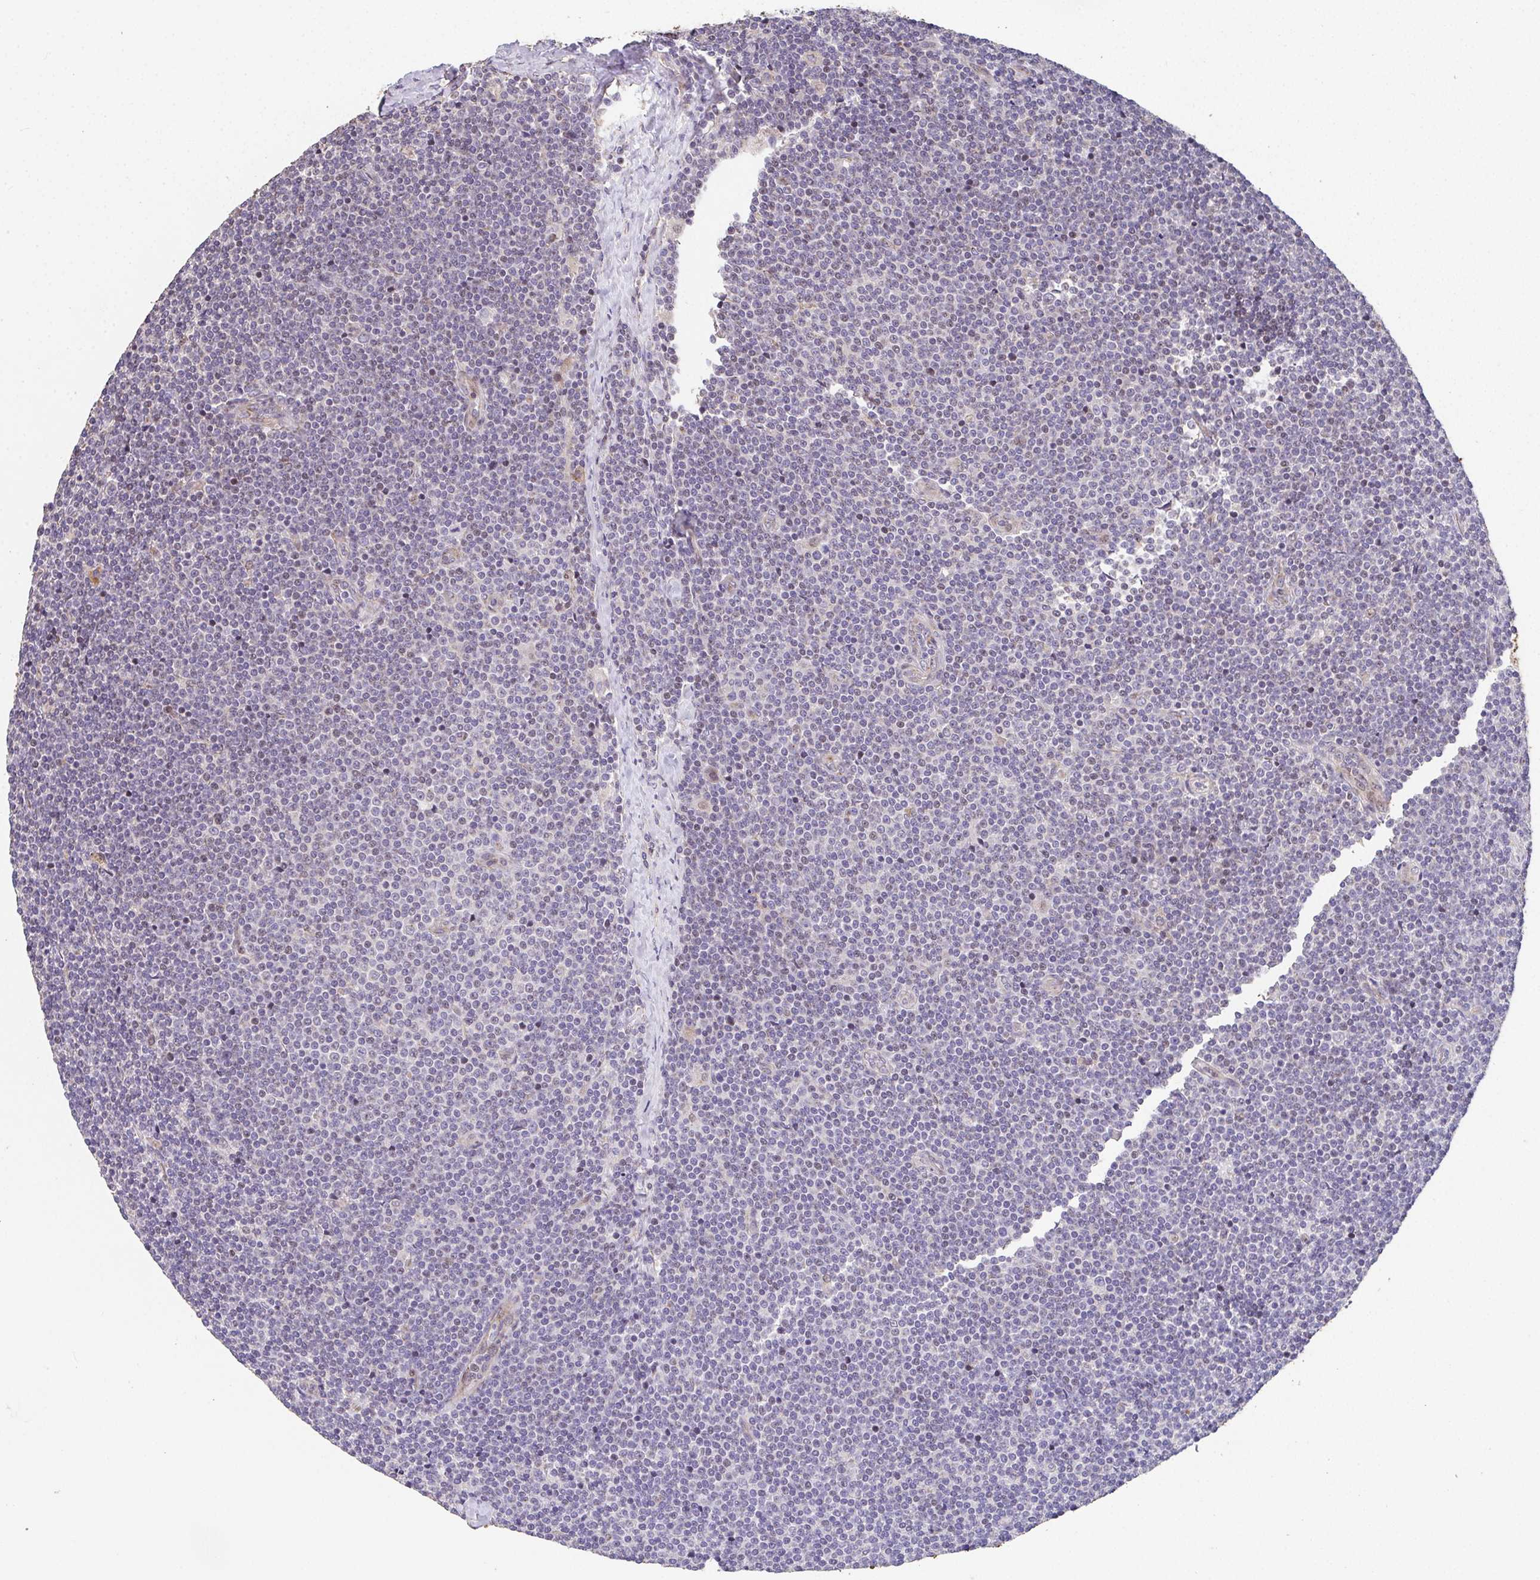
{"staining": {"intensity": "negative", "quantity": "none", "location": "none"}, "tissue": "lymphoma", "cell_type": "Tumor cells", "image_type": "cancer", "snomed": [{"axis": "morphology", "description": "Malignant lymphoma, non-Hodgkin's type, Low grade"}, {"axis": "topography", "description": "Lymph node"}], "caption": "High magnification brightfield microscopy of lymphoma stained with DAB (3,3'-diaminobenzidine) (brown) and counterstained with hematoxylin (blue): tumor cells show no significant staining. (DAB immunohistochemistry, high magnification).", "gene": "RUNDC3B", "patient": {"sex": "male", "age": 48}}